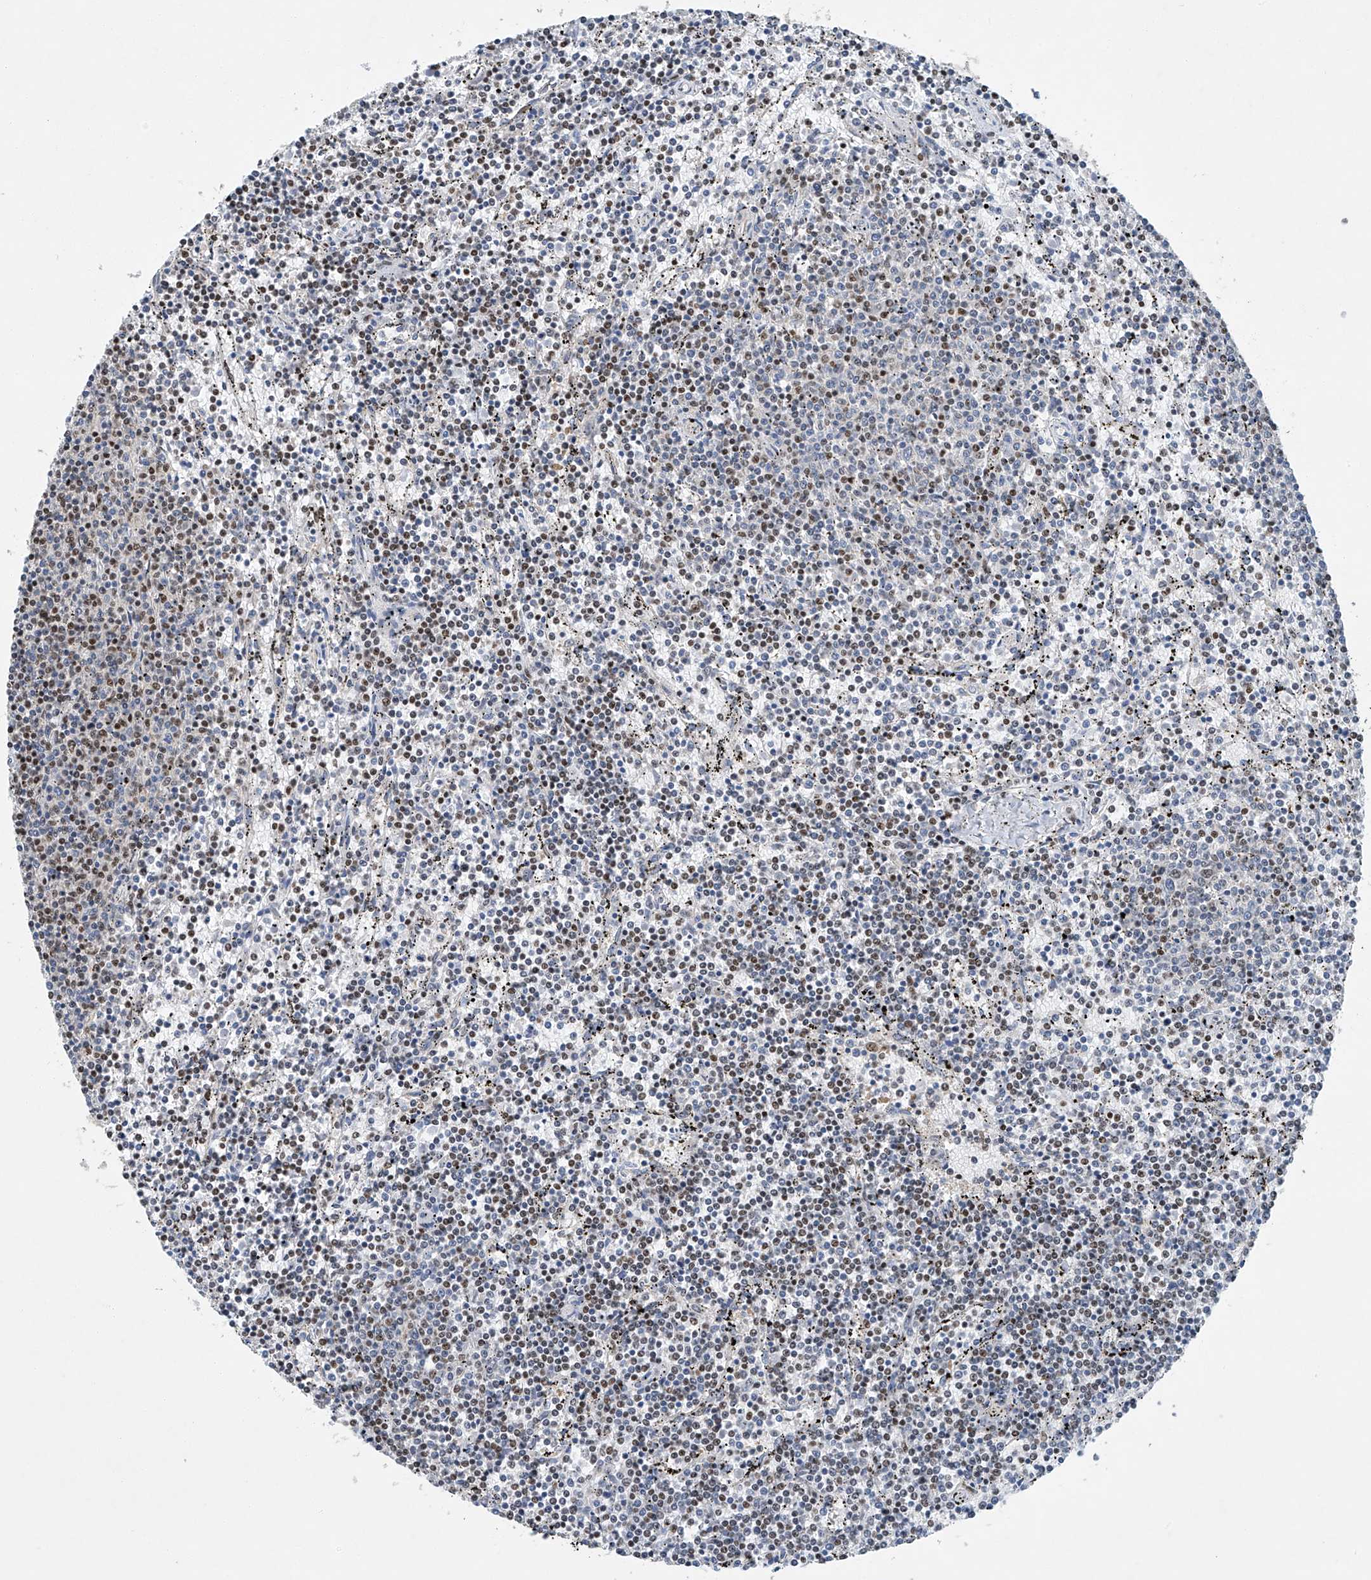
{"staining": {"intensity": "weak", "quantity": "<25%", "location": "nuclear"}, "tissue": "lymphoma", "cell_type": "Tumor cells", "image_type": "cancer", "snomed": [{"axis": "morphology", "description": "Malignant lymphoma, non-Hodgkin's type, Low grade"}, {"axis": "topography", "description": "Spleen"}], "caption": "DAB (3,3'-diaminobenzidine) immunohistochemical staining of human low-grade malignant lymphoma, non-Hodgkin's type reveals no significant staining in tumor cells. (Immunohistochemistry, brightfield microscopy, high magnification).", "gene": "TAF8", "patient": {"sex": "female", "age": 50}}